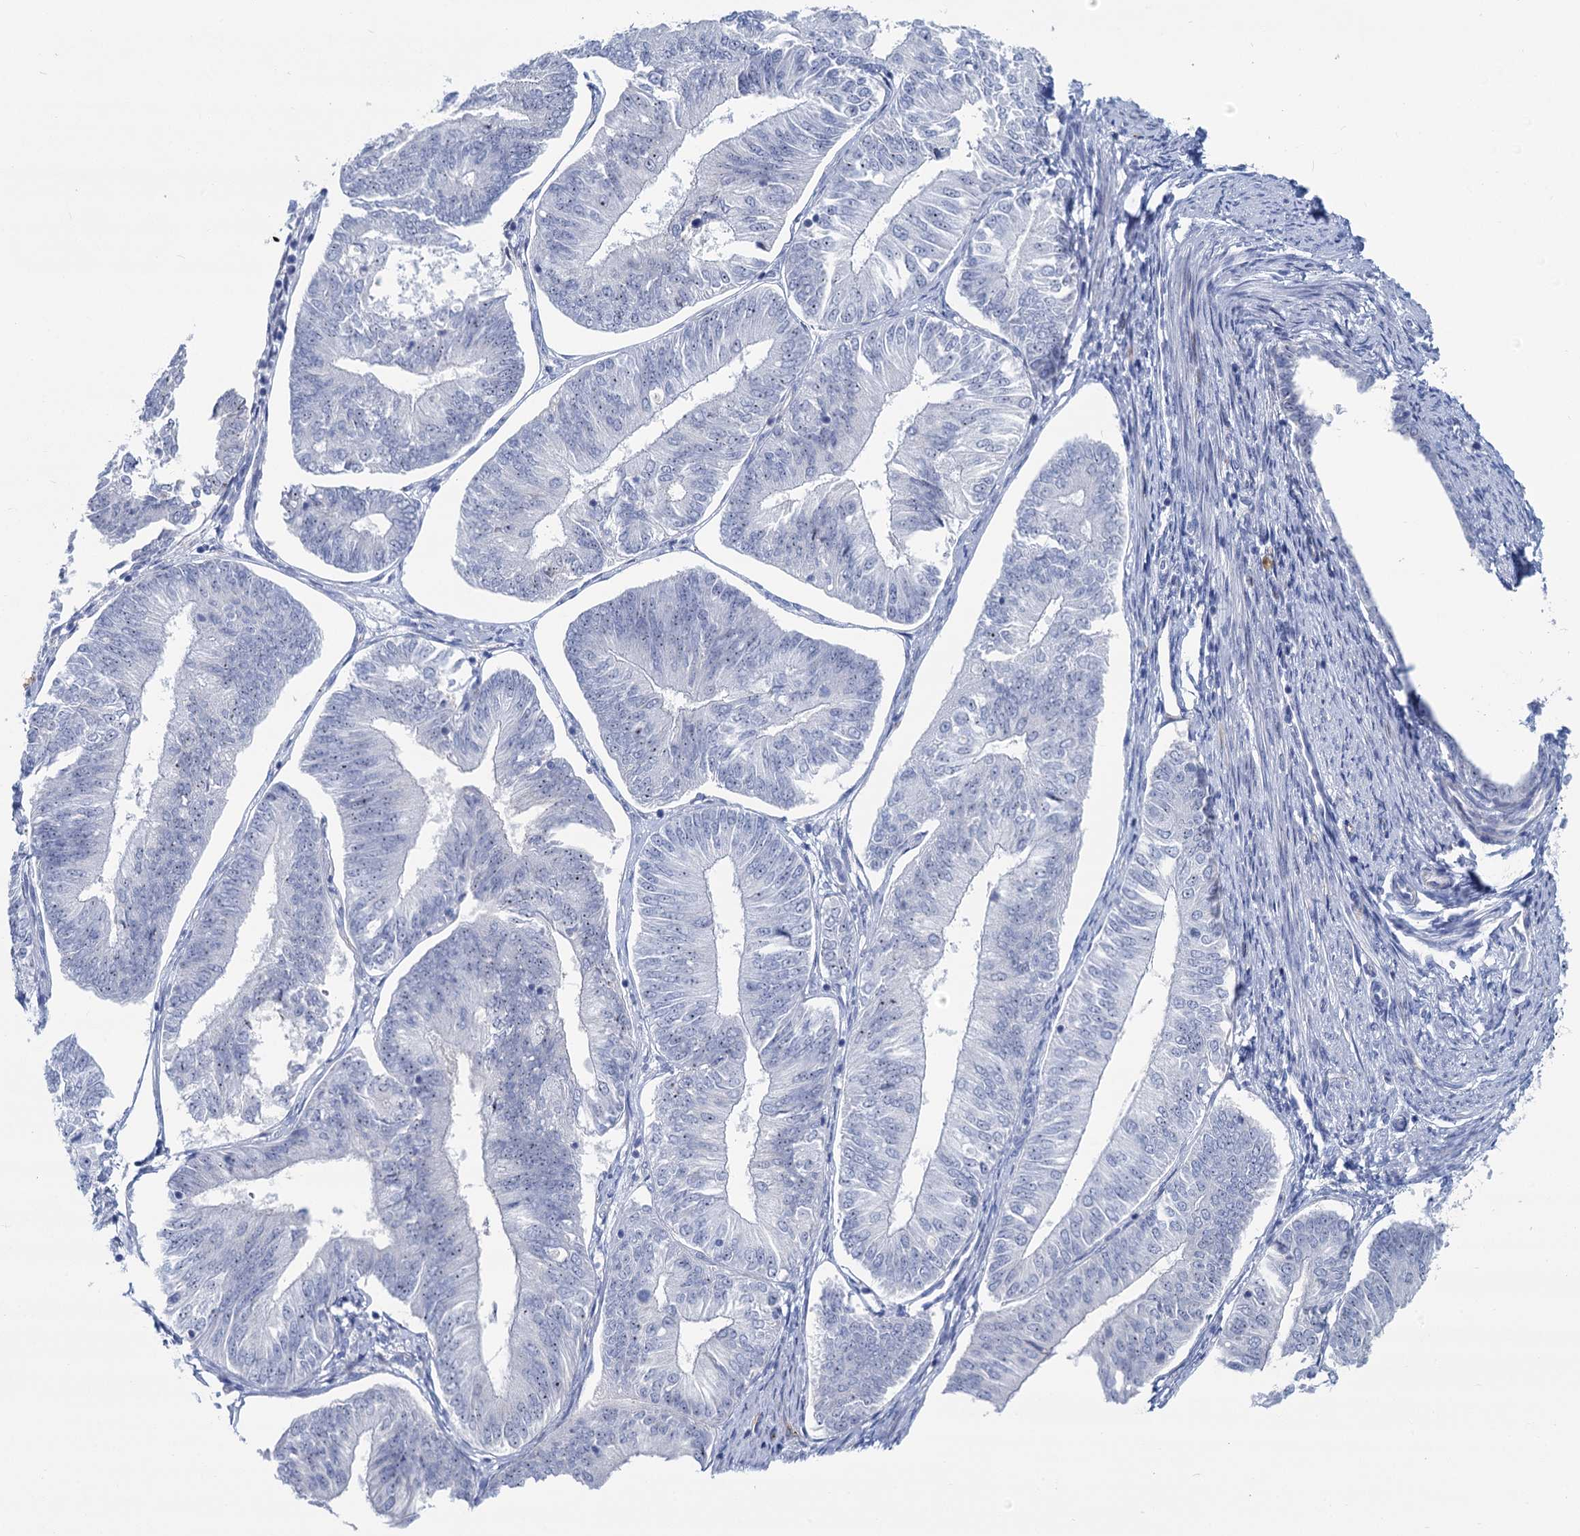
{"staining": {"intensity": "negative", "quantity": "none", "location": "none"}, "tissue": "endometrial cancer", "cell_type": "Tumor cells", "image_type": "cancer", "snomed": [{"axis": "morphology", "description": "Adenocarcinoma, NOS"}, {"axis": "topography", "description": "Endometrium"}], "caption": "Immunohistochemistry photomicrograph of neoplastic tissue: endometrial cancer stained with DAB exhibits no significant protein staining in tumor cells.", "gene": "SH3TC2", "patient": {"sex": "female", "age": 58}}